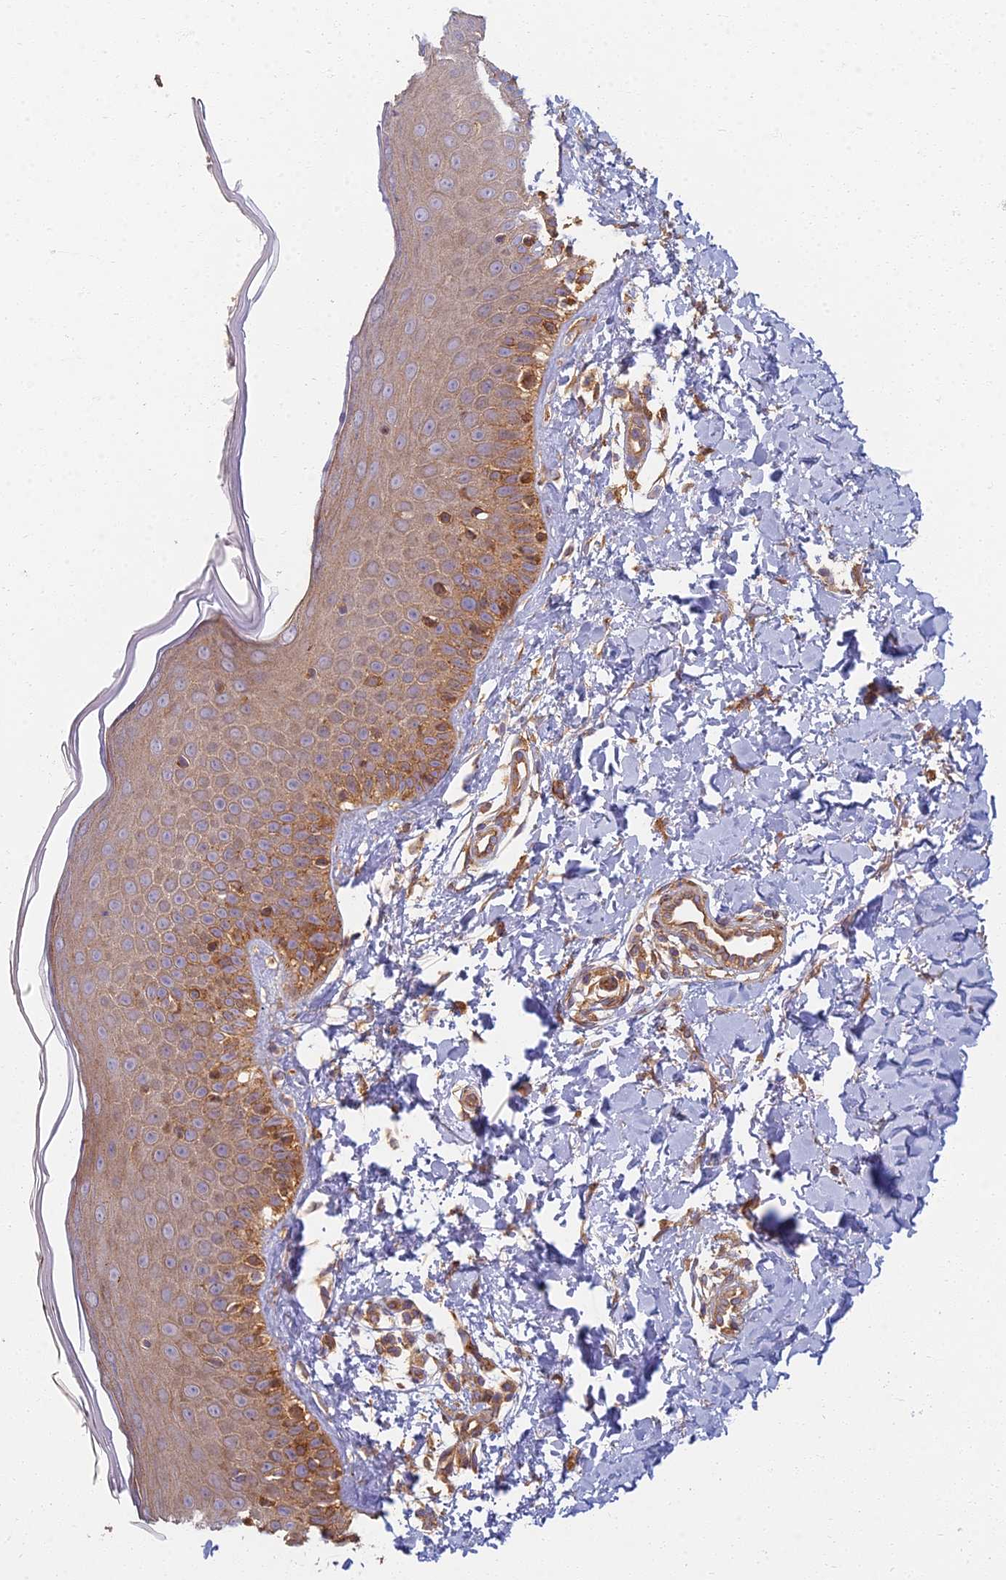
{"staining": {"intensity": "moderate", "quantity": ">75%", "location": "cytoplasmic/membranous"}, "tissue": "skin", "cell_type": "Fibroblasts", "image_type": "normal", "snomed": [{"axis": "morphology", "description": "Normal tissue, NOS"}, {"axis": "topography", "description": "Skin"}], "caption": "The image exhibits staining of benign skin, revealing moderate cytoplasmic/membranous protein expression (brown color) within fibroblasts.", "gene": "RBSN", "patient": {"sex": "male", "age": 52}}